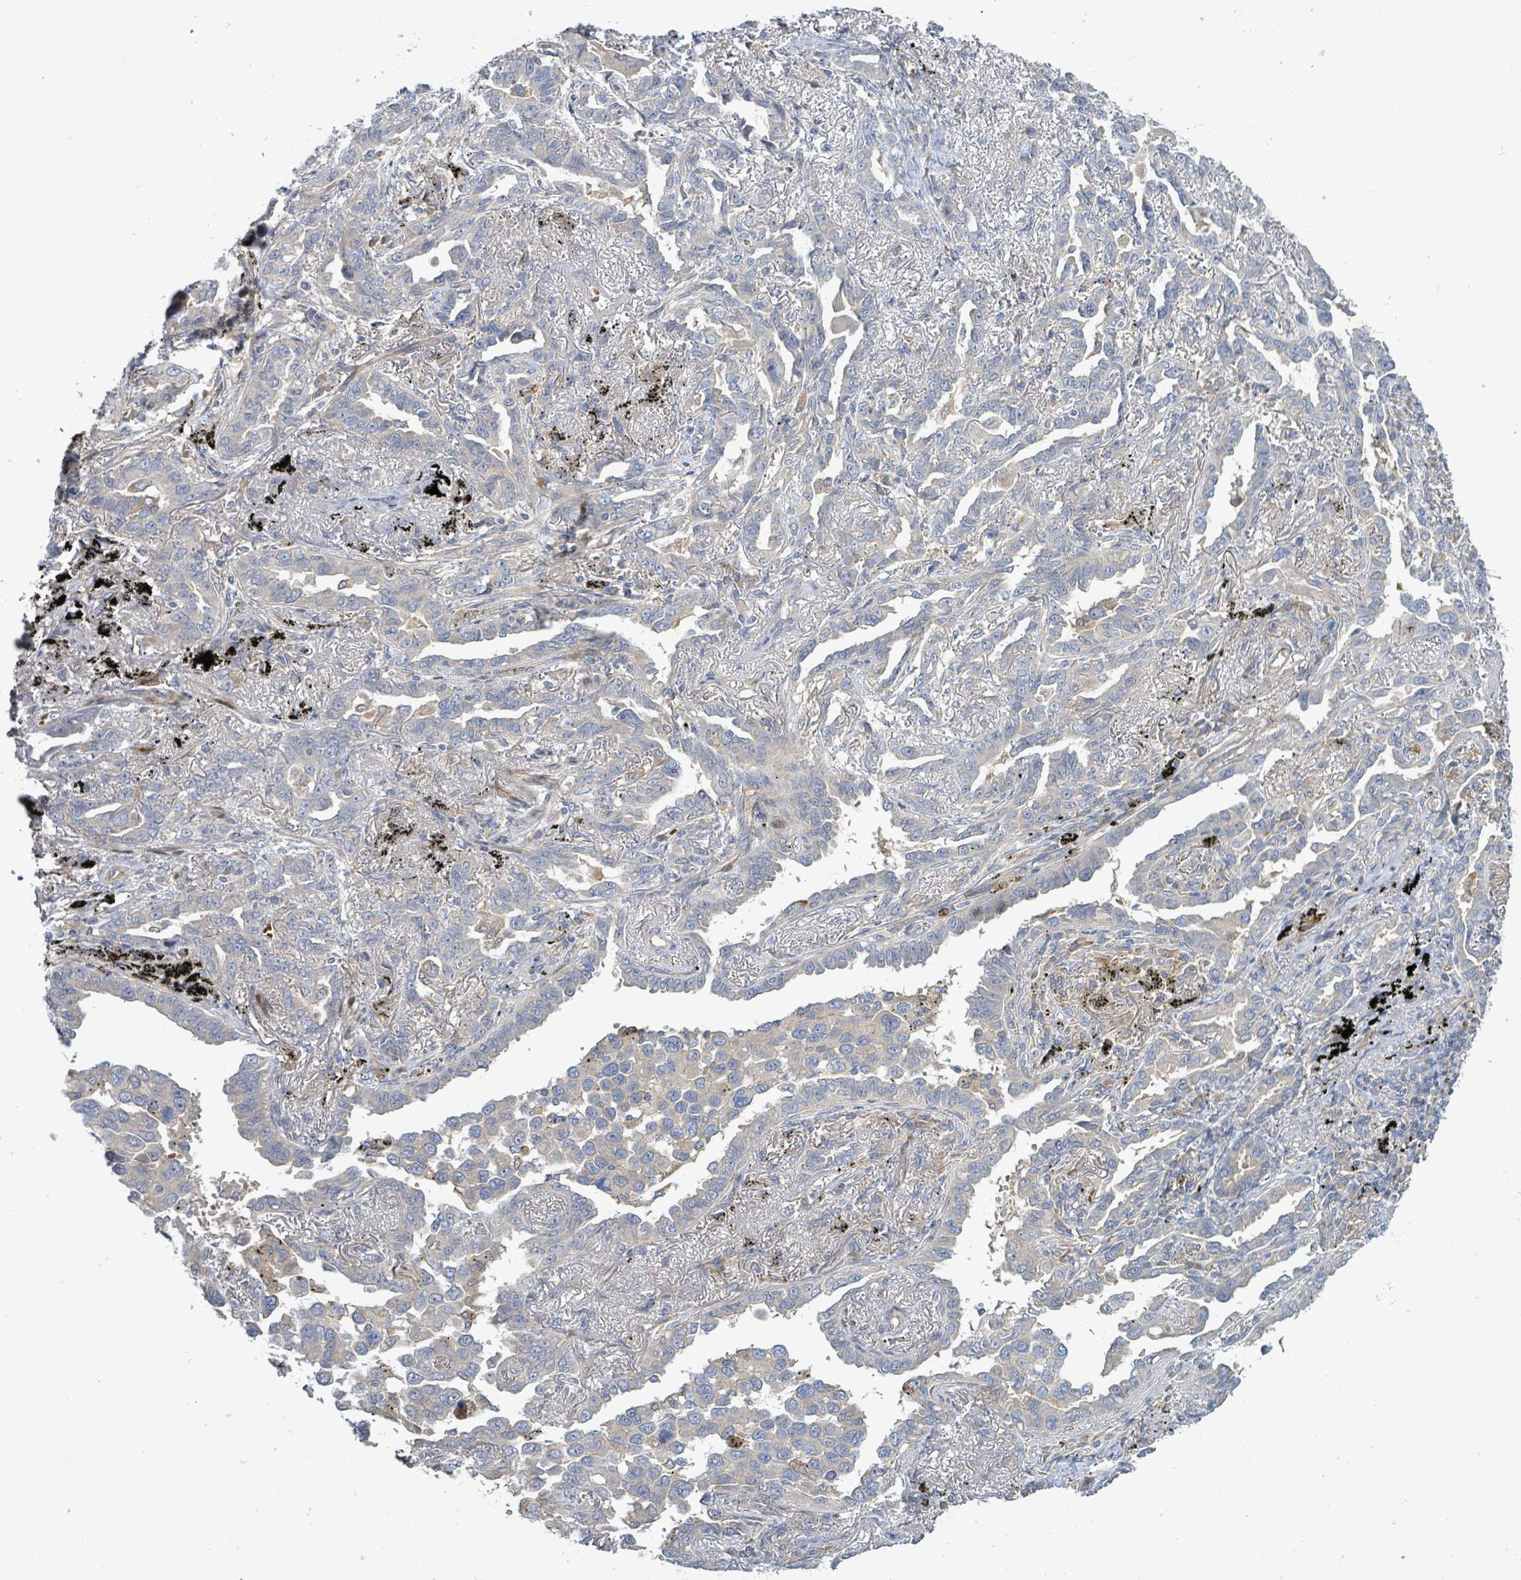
{"staining": {"intensity": "weak", "quantity": "25%-75%", "location": "cytoplasmic/membranous"}, "tissue": "lung cancer", "cell_type": "Tumor cells", "image_type": "cancer", "snomed": [{"axis": "morphology", "description": "Adenocarcinoma, NOS"}, {"axis": "topography", "description": "Lung"}], "caption": "Lung cancer tissue displays weak cytoplasmic/membranous staining in about 25%-75% of tumor cells", "gene": "CFAP210", "patient": {"sex": "male", "age": 67}}